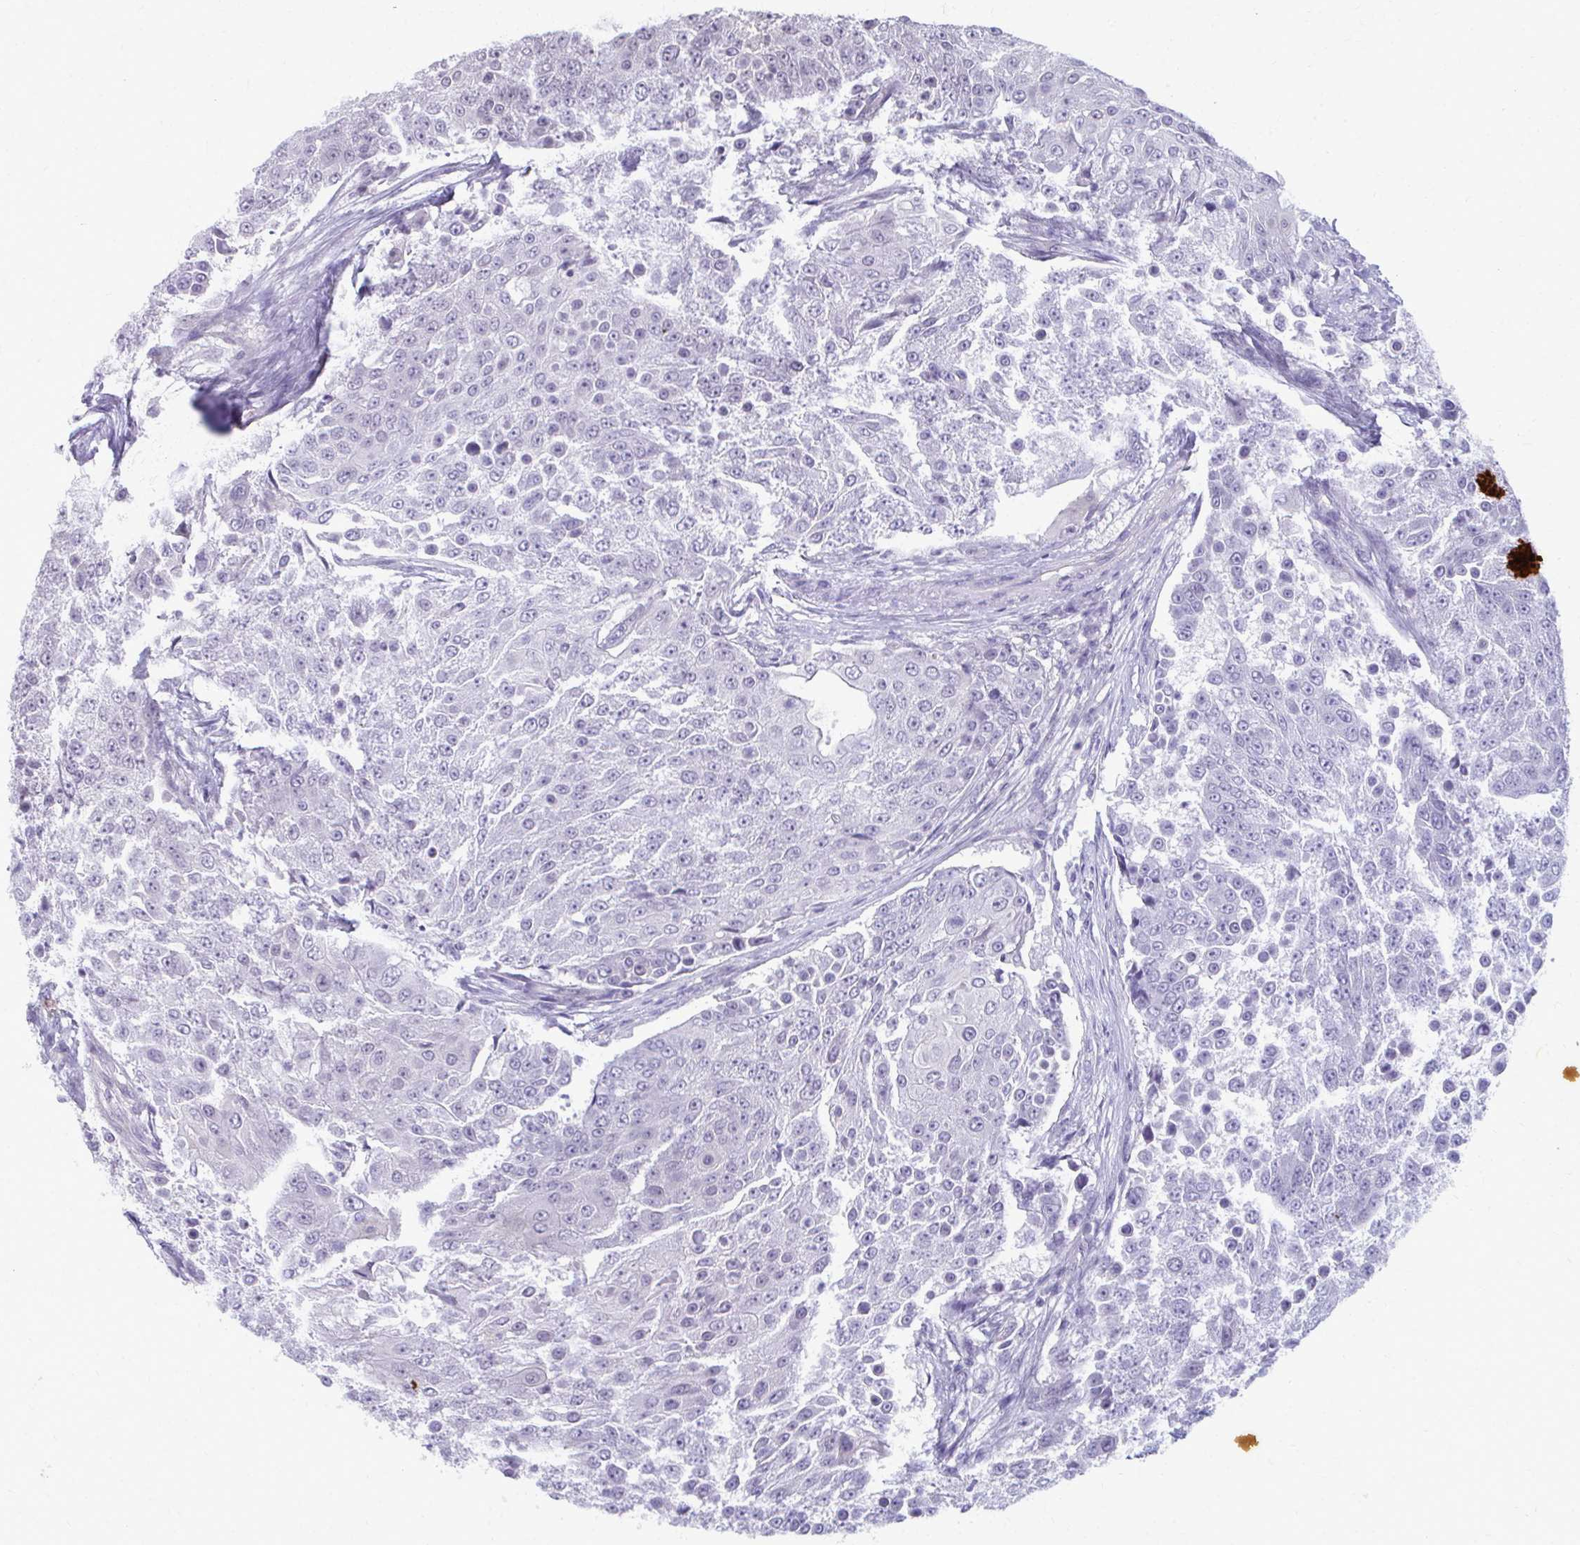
{"staining": {"intensity": "negative", "quantity": "none", "location": "none"}, "tissue": "urothelial cancer", "cell_type": "Tumor cells", "image_type": "cancer", "snomed": [{"axis": "morphology", "description": "Urothelial carcinoma, High grade"}, {"axis": "topography", "description": "Urinary bladder"}], "caption": "This is a histopathology image of immunohistochemistry staining of urothelial cancer, which shows no expression in tumor cells.", "gene": "MAF1", "patient": {"sex": "female", "age": 63}}